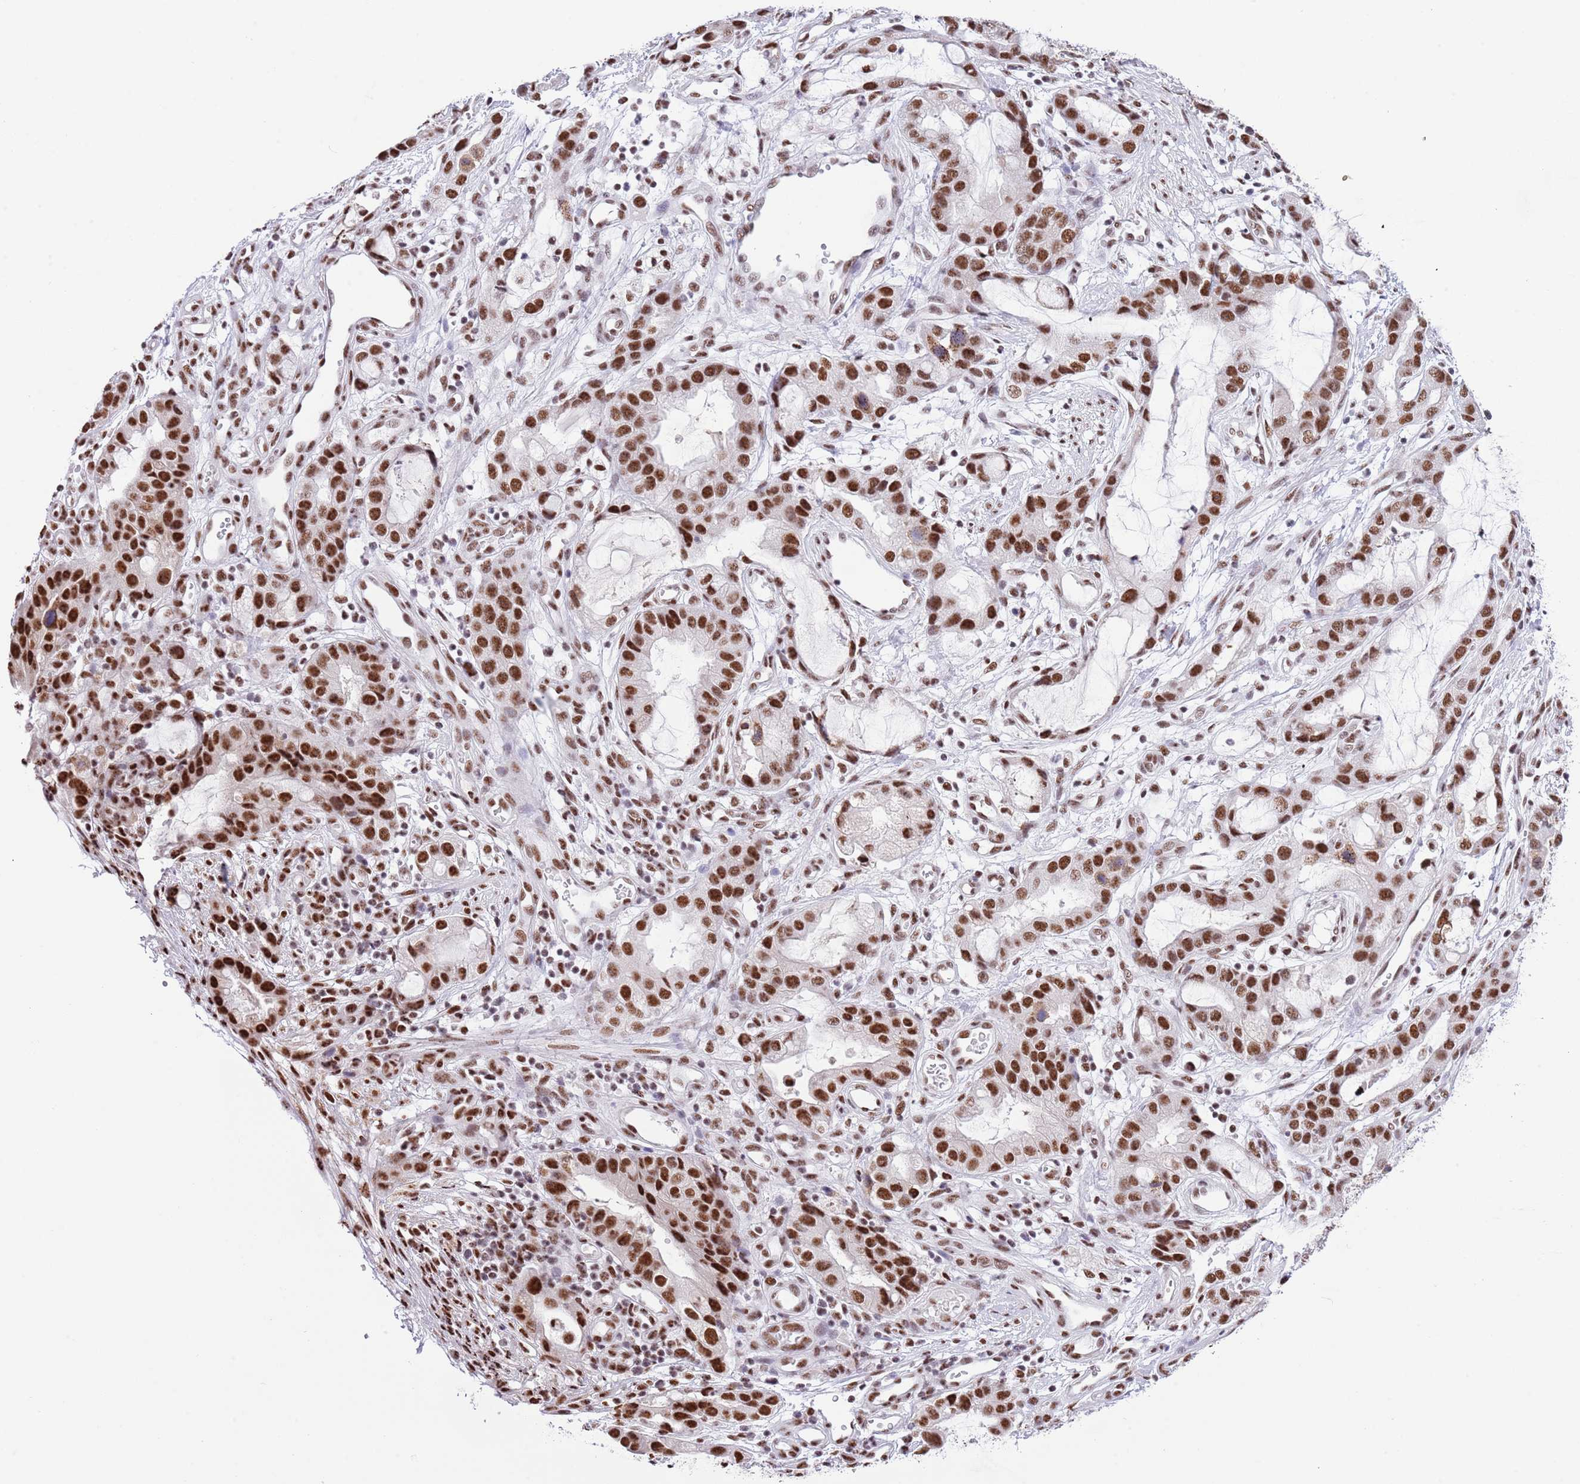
{"staining": {"intensity": "strong", "quantity": ">75%", "location": "nuclear"}, "tissue": "stomach cancer", "cell_type": "Tumor cells", "image_type": "cancer", "snomed": [{"axis": "morphology", "description": "Adenocarcinoma, NOS"}, {"axis": "topography", "description": "Stomach"}], "caption": "About >75% of tumor cells in human stomach cancer exhibit strong nuclear protein expression as visualized by brown immunohistochemical staining.", "gene": "SF3A2", "patient": {"sex": "male", "age": 55}}